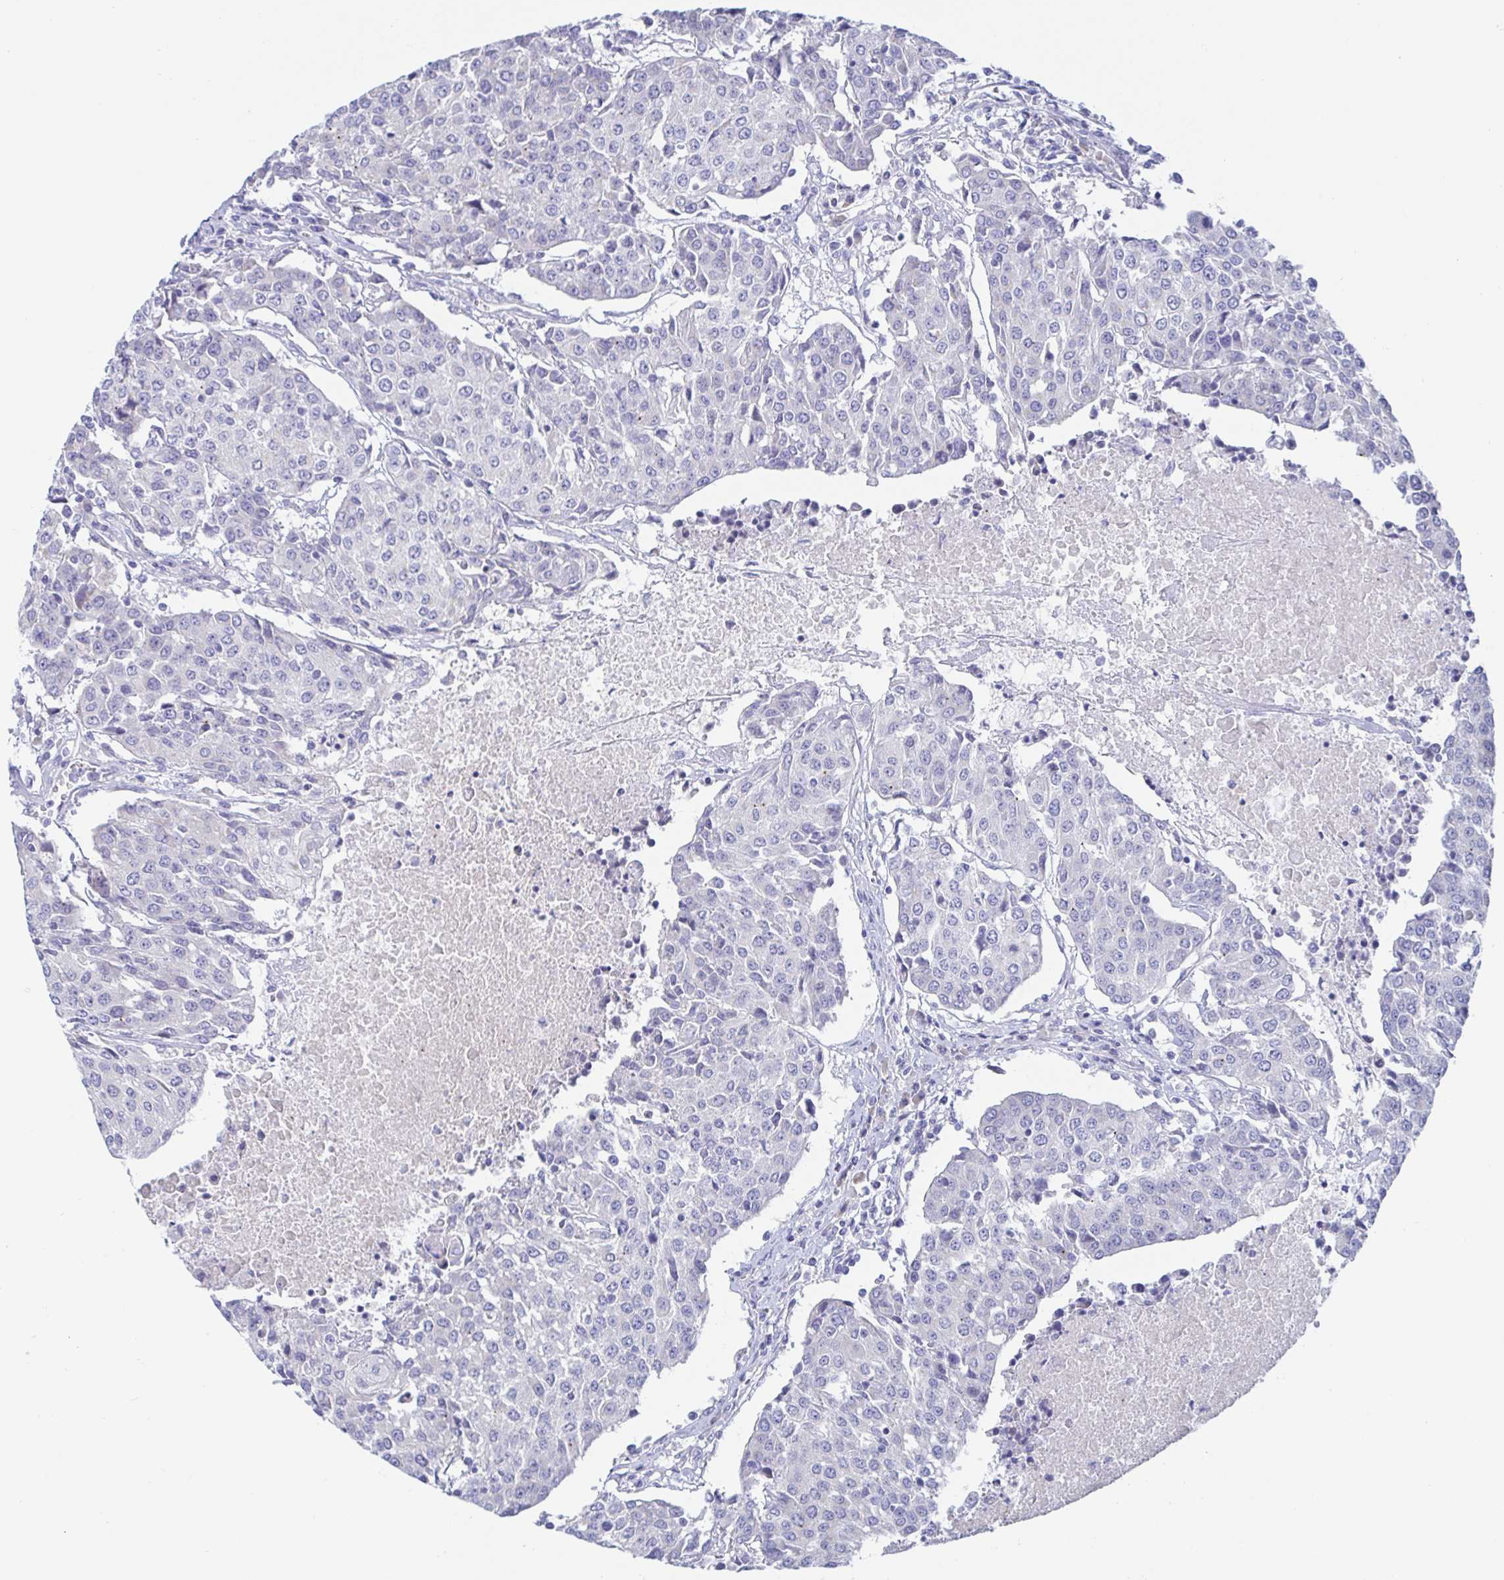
{"staining": {"intensity": "negative", "quantity": "none", "location": "none"}, "tissue": "urothelial cancer", "cell_type": "Tumor cells", "image_type": "cancer", "snomed": [{"axis": "morphology", "description": "Urothelial carcinoma, High grade"}, {"axis": "topography", "description": "Urinary bladder"}], "caption": "Immunohistochemical staining of human urothelial cancer exhibits no significant staining in tumor cells.", "gene": "SIAH3", "patient": {"sex": "female", "age": 85}}